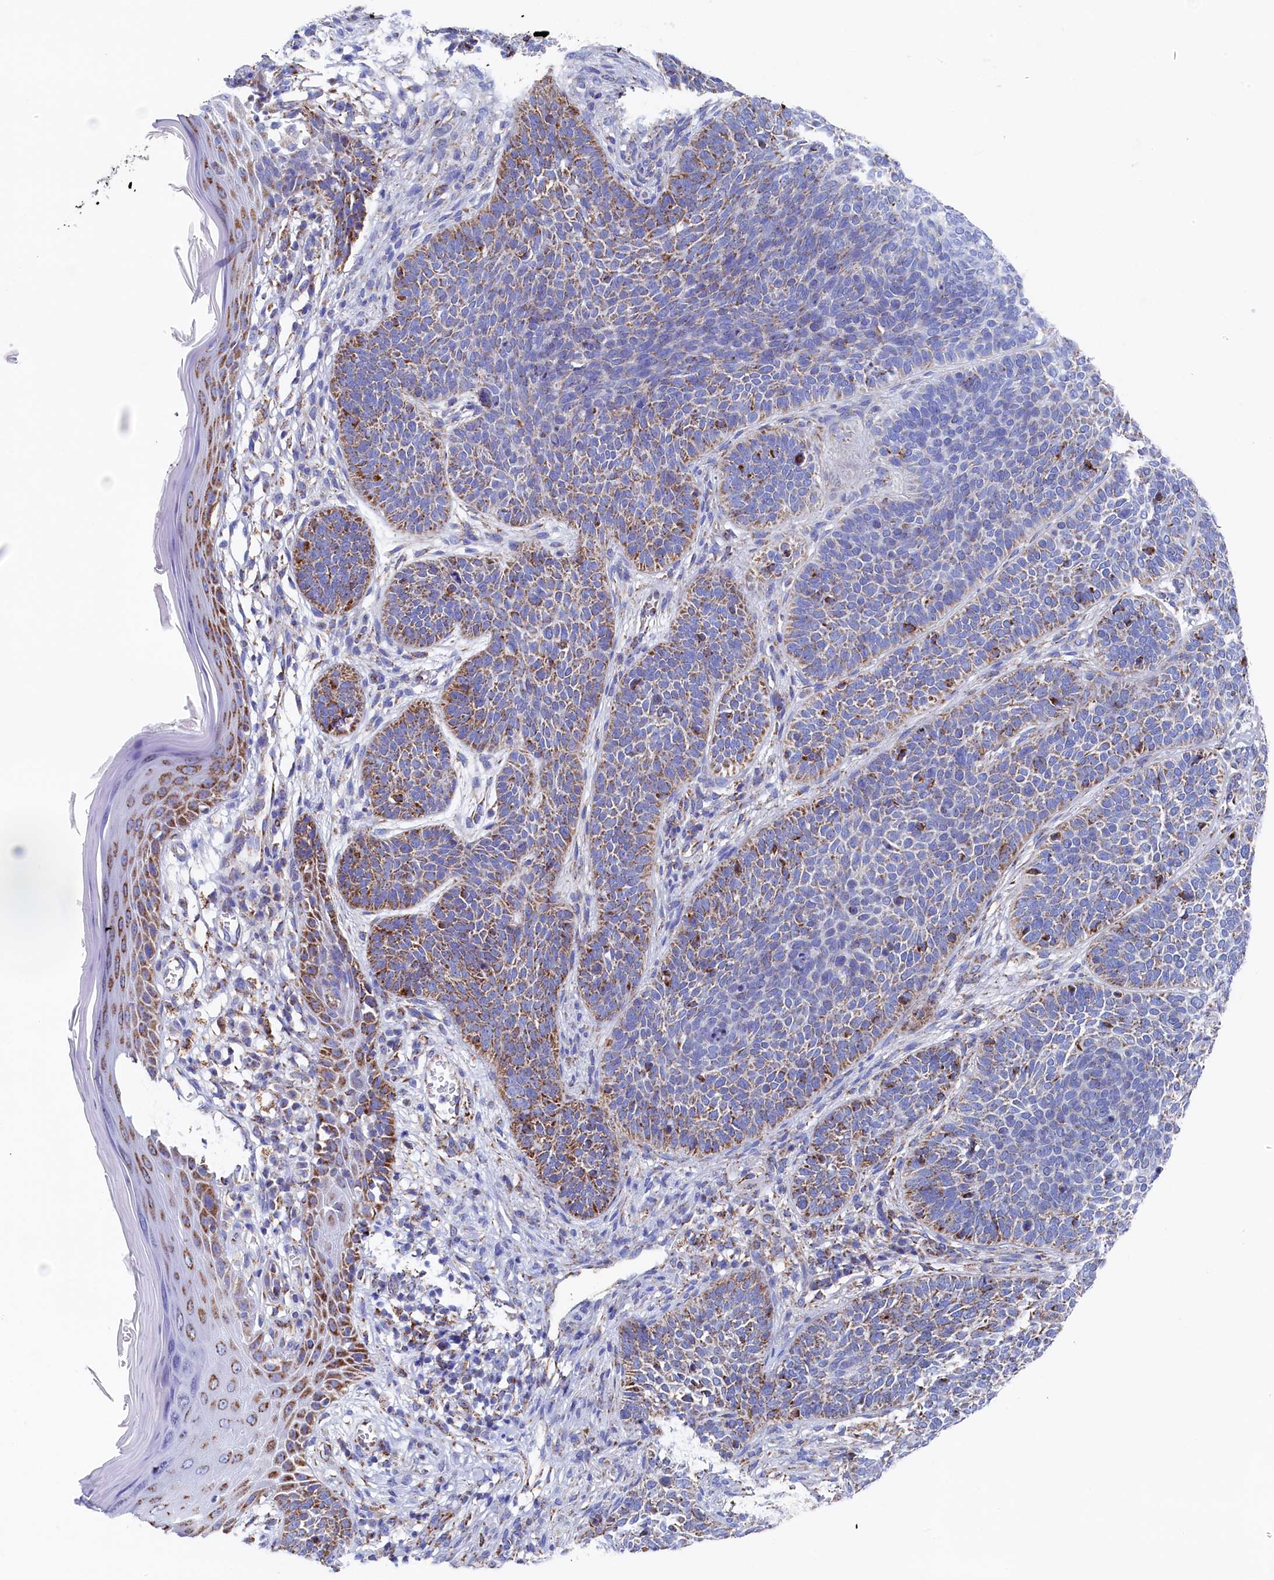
{"staining": {"intensity": "moderate", "quantity": "25%-75%", "location": "cytoplasmic/membranous"}, "tissue": "skin cancer", "cell_type": "Tumor cells", "image_type": "cancer", "snomed": [{"axis": "morphology", "description": "Basal cell carcinoma"}, {"axis": "topography", "description": "Skin"}], "caption": "A micrograph of human basal cell carcinoma (skin) stained for a protein demonstrates moderate cytoplasmic/membranous brown staining in tumor cells.", "gene": "MMAB", "patient": {"sex": "male", "age": 85}}